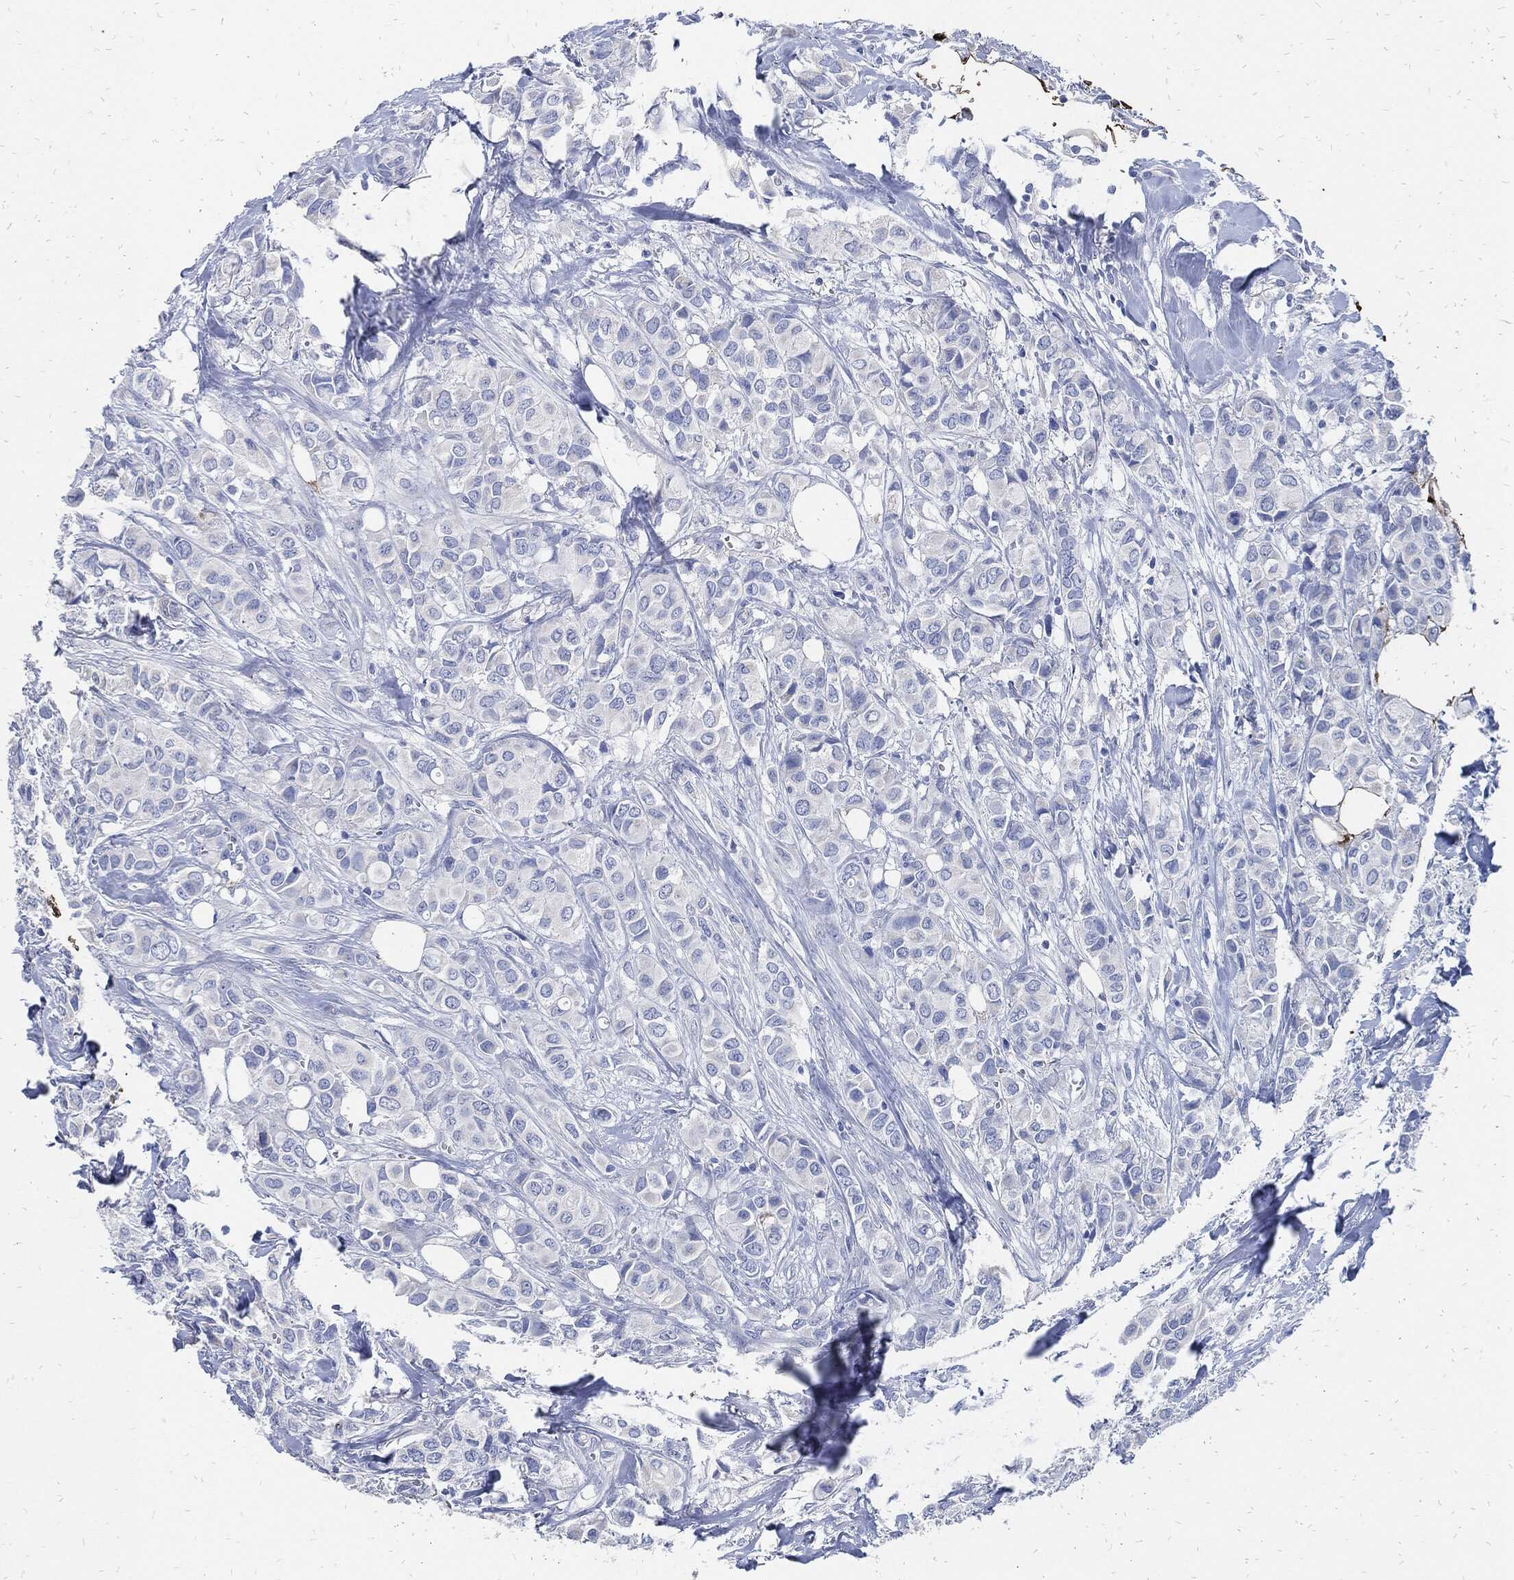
{"staining": {"intensity": "negative", "quantity": "none", "location": "none"}, "tissue": "breast cancer", "cell_type": "Tumor cells", "image_type": "cancer", "snomed": [{"axis": "morphology", "description": "Duct carcinoma"}, {"axis": "topography", "description": "Breast"}], "caption": "Tumor cells show no significant staining in breast cancer (invasive ductal carcinoma).", "gene": "FABP4", "patient": {"sex": "female", "age": 85}}